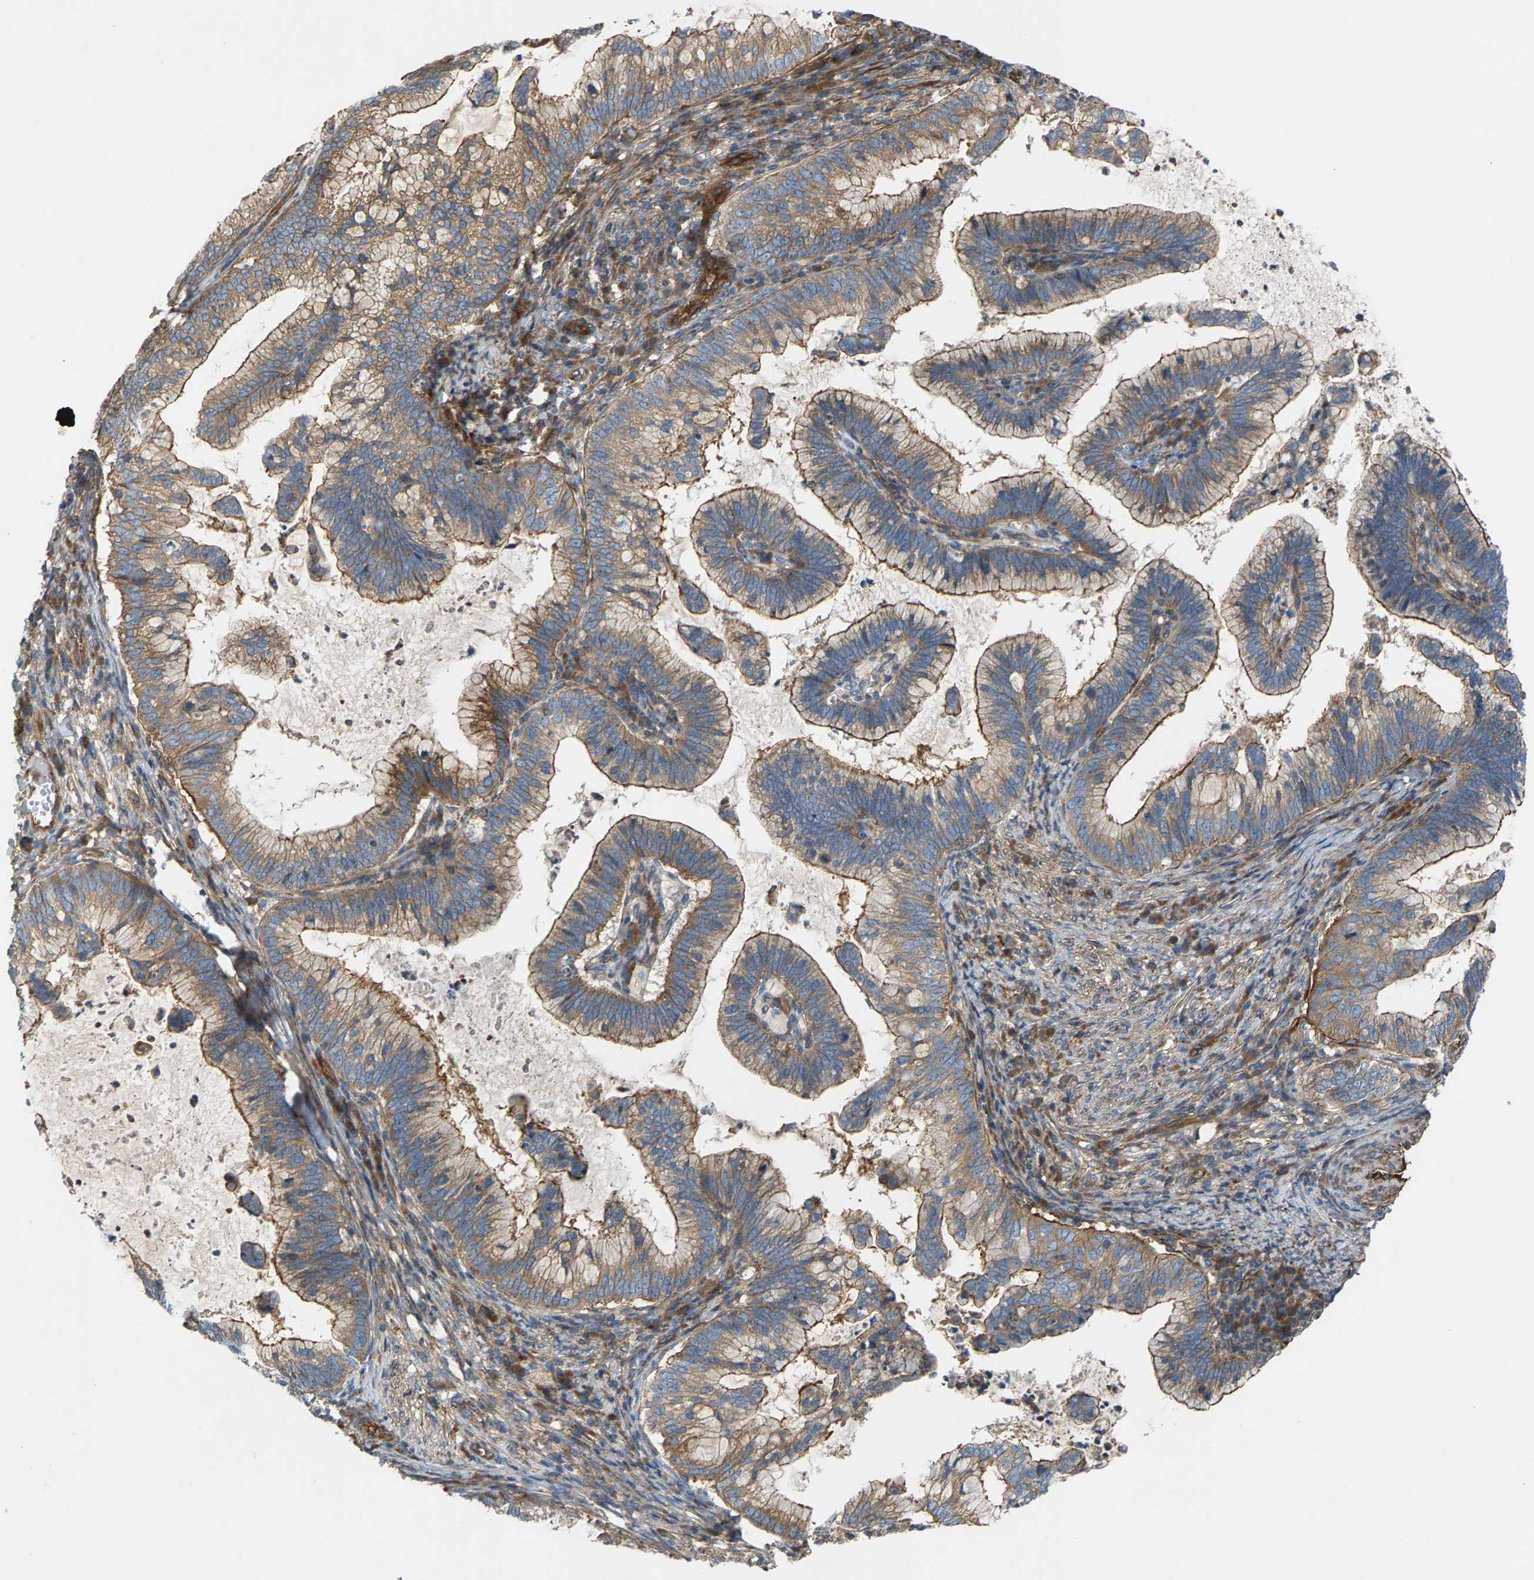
{"staining": {"intensity": "moderate", "quantity": "25%-75%", "location": "cytoplasmic/membranous"}, "tissue": "cervical cancer", "cell_type": "Tumor cells", "image_type": "cancer", "snomed": [{"axis": "morphology", "description": "Adenocarcinoma, NOS"}, {"axis": "topography", "description": "Cervix"}], "caption": "Brown immunohistochemical staining in human cervical cancer displays moderate cytoplasmic/membranous positivity in about 25%-75% of tumor cells.", "gene": "PDCL", "patient": {"sex": "female", "age": 36}}